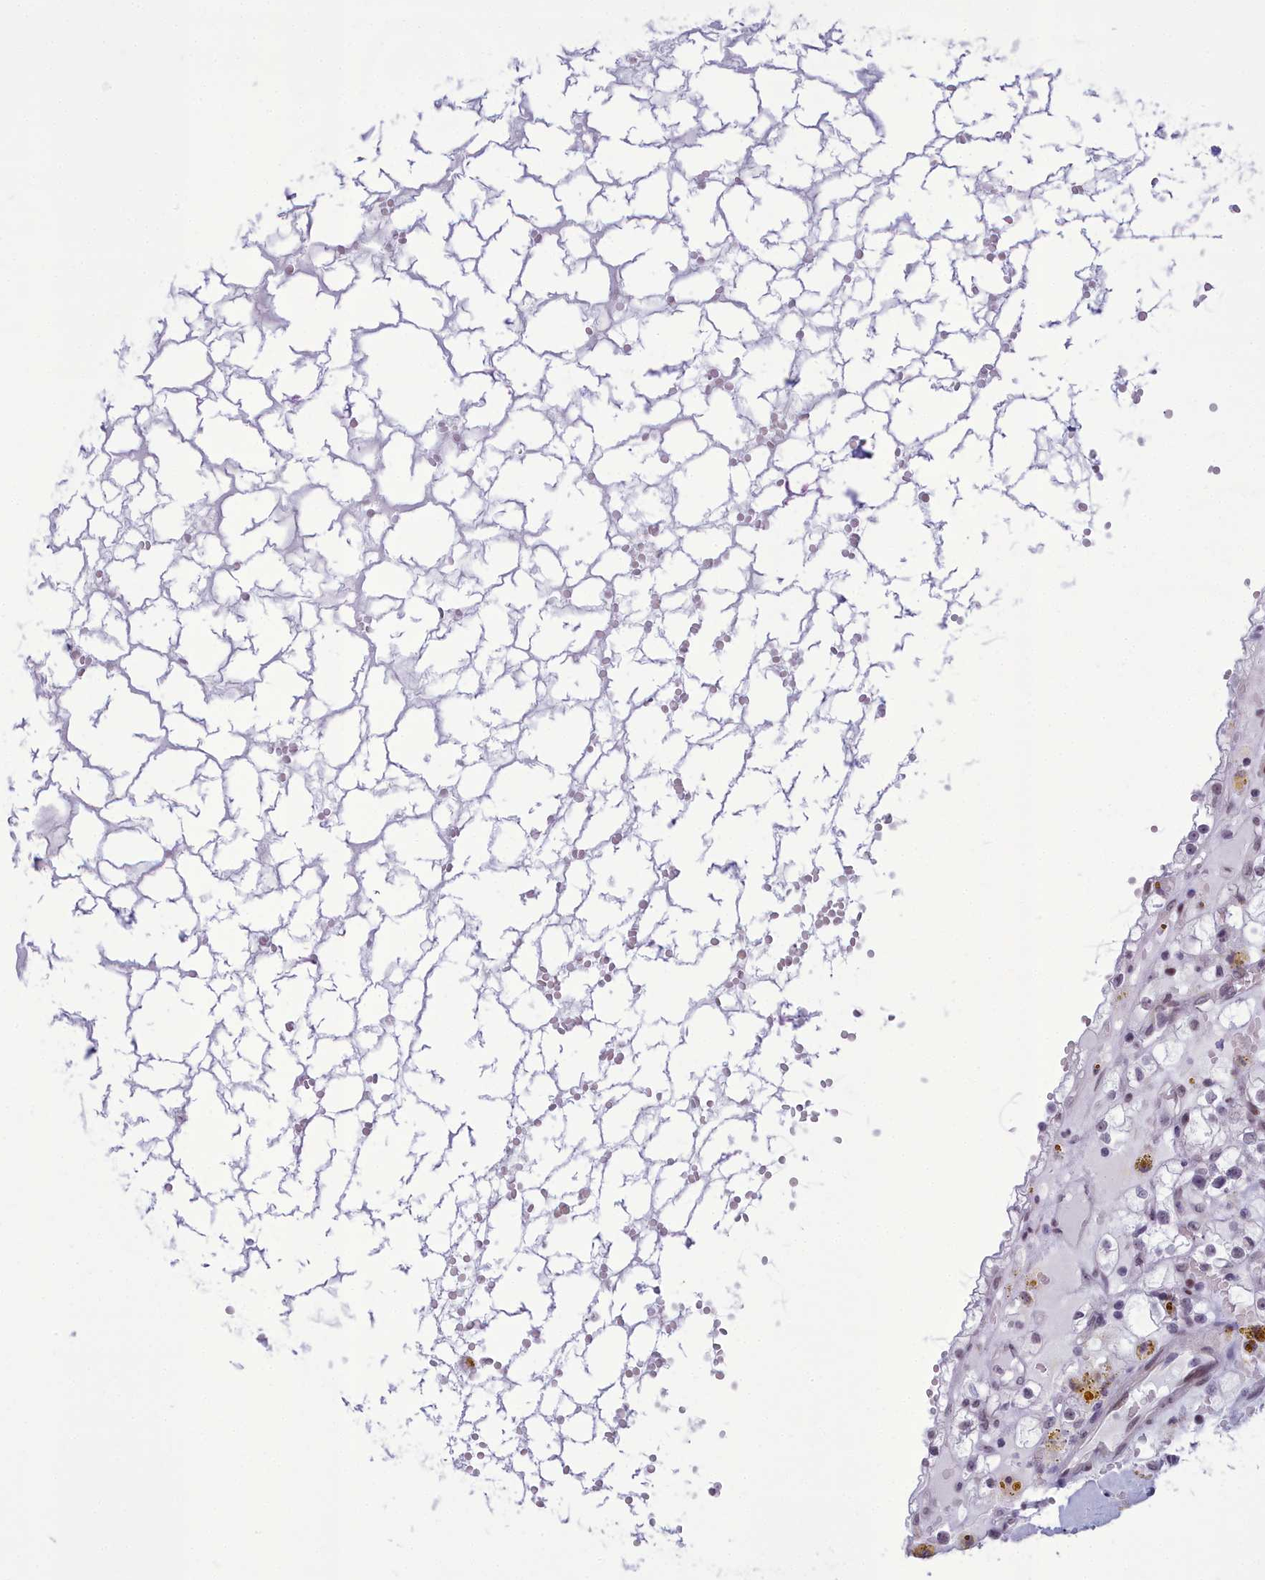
{"staining": {"intensity": "negative", "quantity": "none", "location": "none"}, "tissue": "renal cancer", "cell_type": "Tumor cells", "image_type": "cancer", "snomed": [{"axis": "morphology", "description": "Adenocarcinoma, NOS"}, {"axis": "topography", "description": "Kidney"}], "caption": "High magnification brightfield microscopy of adenocarcinoma (renal) stained with DAB (3,3'-diaminobenzidine) (brown) and counterstained with hematoxylin (blue): tumor cells show no significant expression. Nuclei are stained in blue.", "gene": "CEACAM19", "patient": {"sex": "male", "age": 56}}